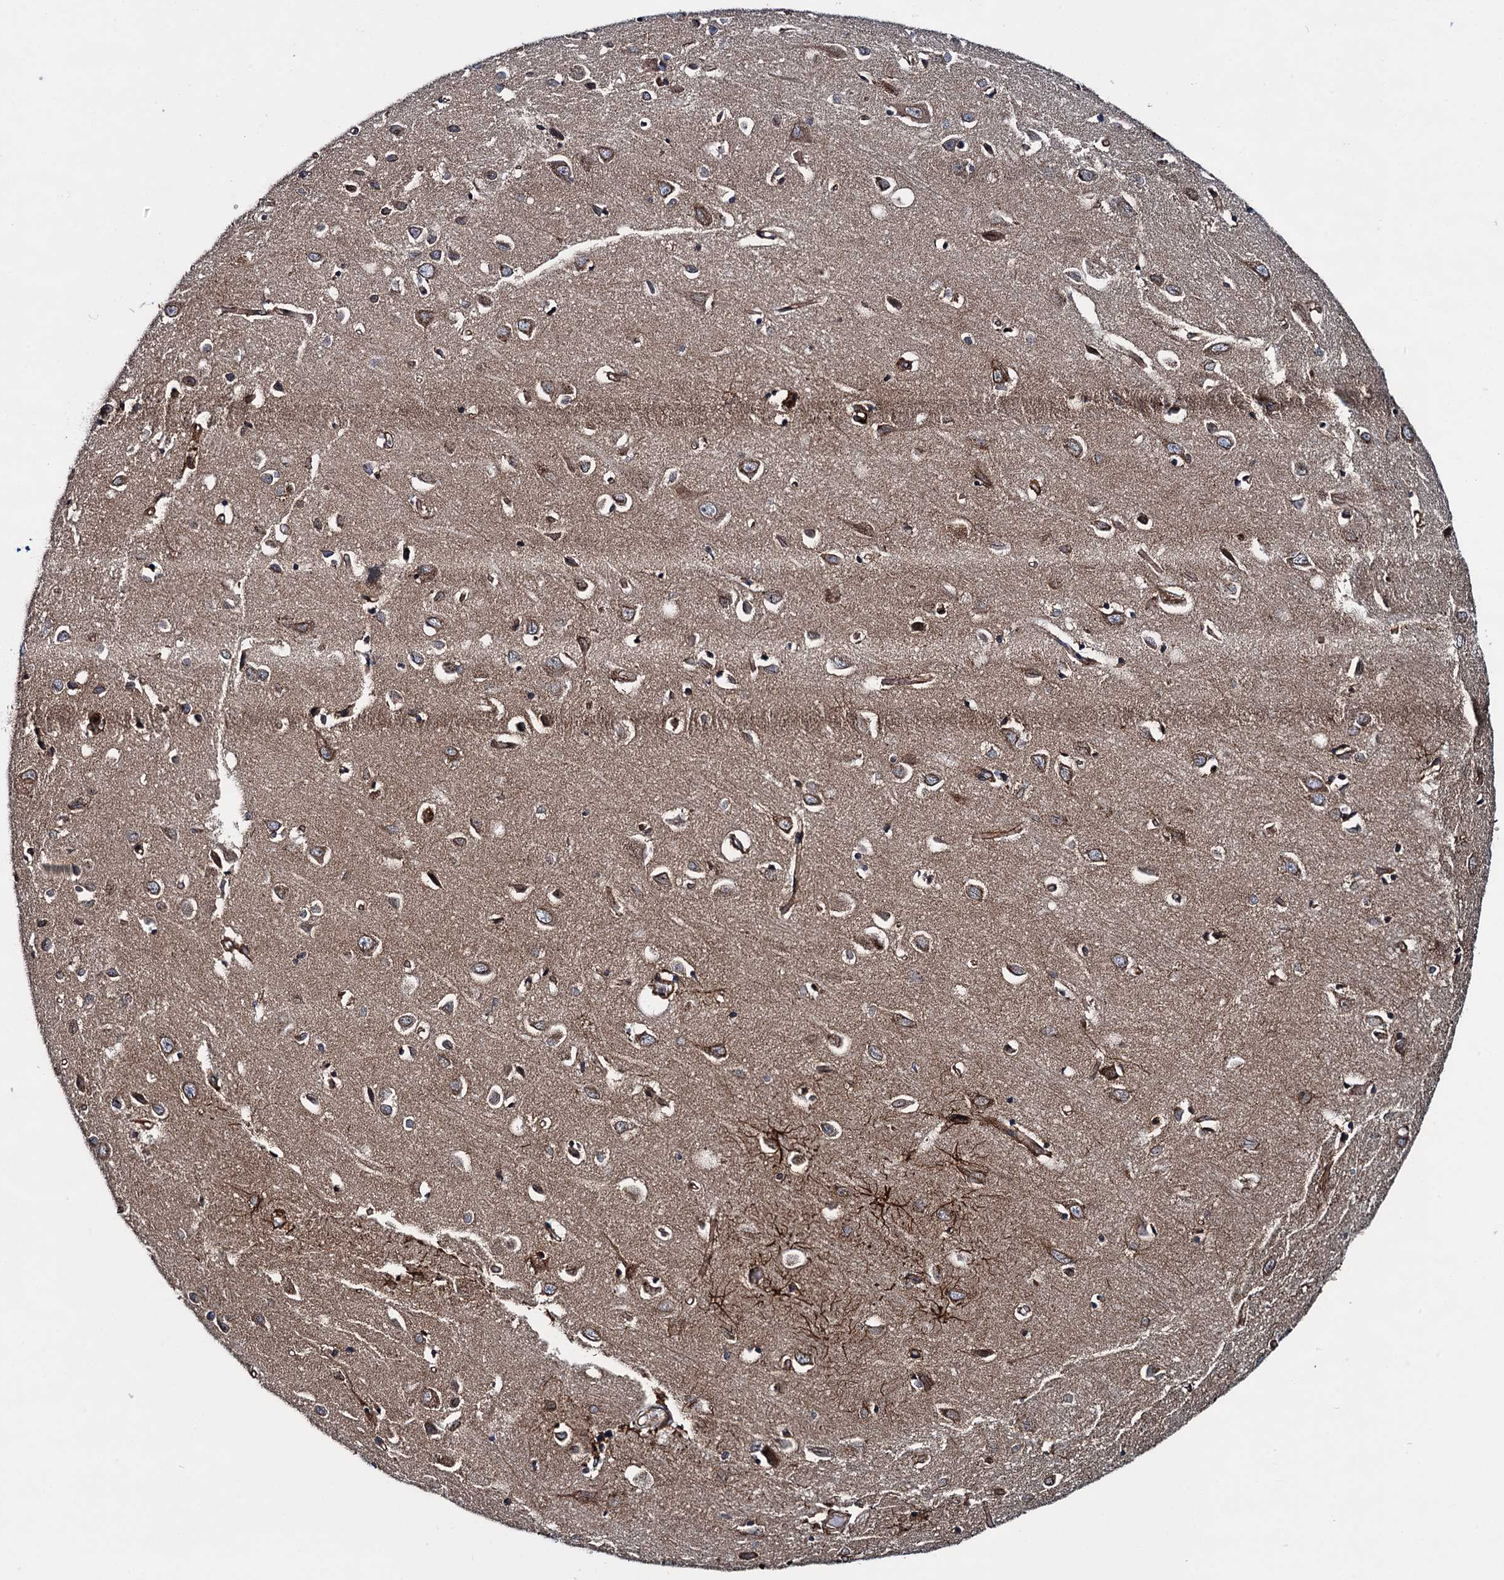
{"staining": {"intensity": "strong", "quantity": "25%-75%", "location": "cytoplasmic/membranous"}, "tissue": "cerebral cortex", "cell_type": "Endothelial cells", "image_type": "normal", "snomed": [{"axis": "morphology", "description": "Normal tissue, NOS"}, {"axis": "topography", "description": "Cerebral cortex"}], "caption": "Immunohistochemical staining of normal human cerebral cortex exhibits strong cytoplasmic/membranous protein positivity in about 25%-75% of endothelial cells.", "gene": "ZFYVE19", "patient": {"sex": "female", "age": 64}}